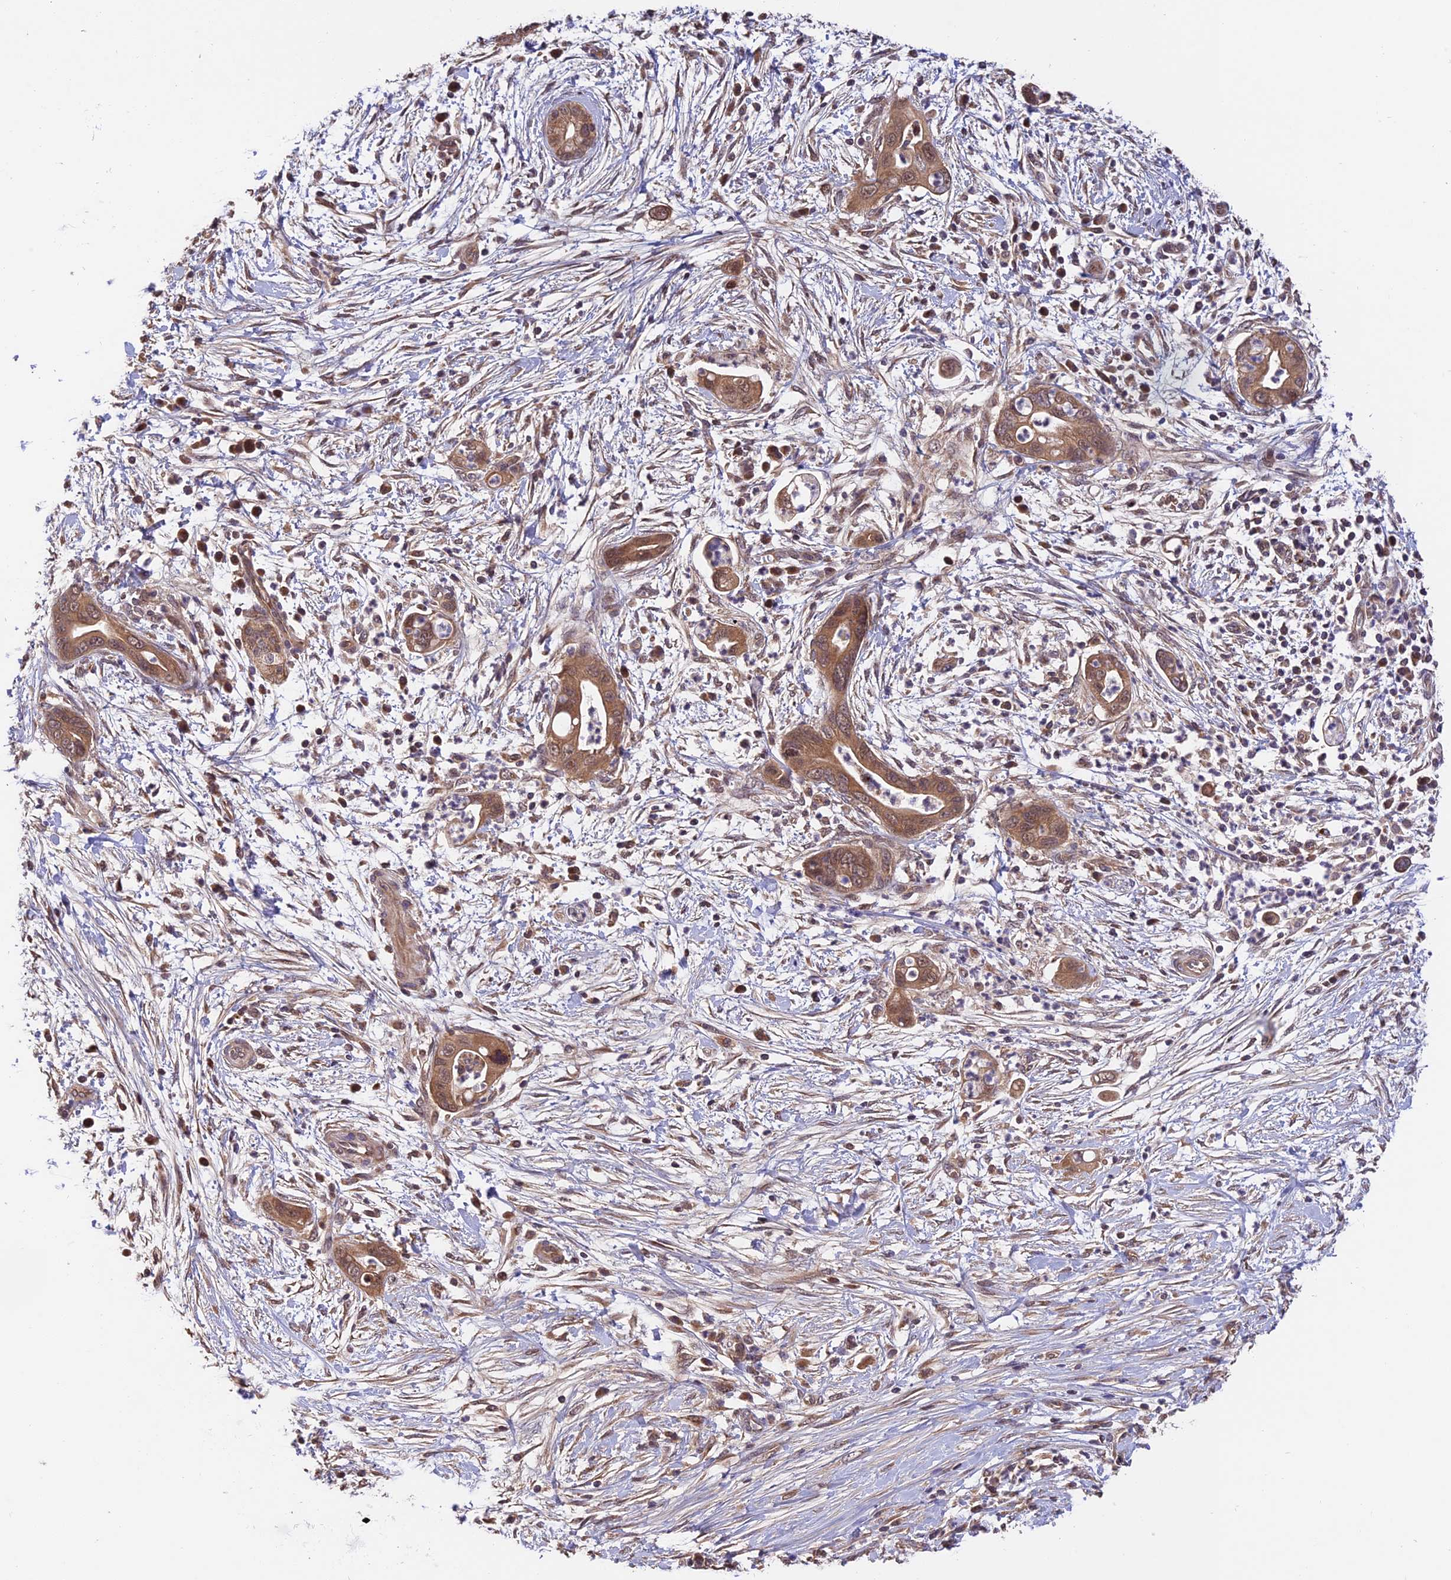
{"staining": {"intensity": "moderate", "quantity": ">75%", "location": "cytoplasmic/membranous"}, "tissue": "pancreatic cancer", "cell_type": "Tumor cells", "image_type": "cancer", "snomed": [{"axis": "morphology", "description": "Adenocarcinoma, NOS"}, {"axis": "topography", "description": "Pancreas"}], "caption": "Immunohistochemistry (DAB) staining of pancreatic cancer (adenocarcinoma) exhibits moderate cytoplasmic/membranous protein positivity in about >75% of tumor cells. (Stains: DAB (3,3'-diaminobenzidine) in brown, nuclei in blue, Microscopy: brightfield microscopy at high magnification).", "gene": "MNS1", "patient": {"sex": "male", "age": 75}}